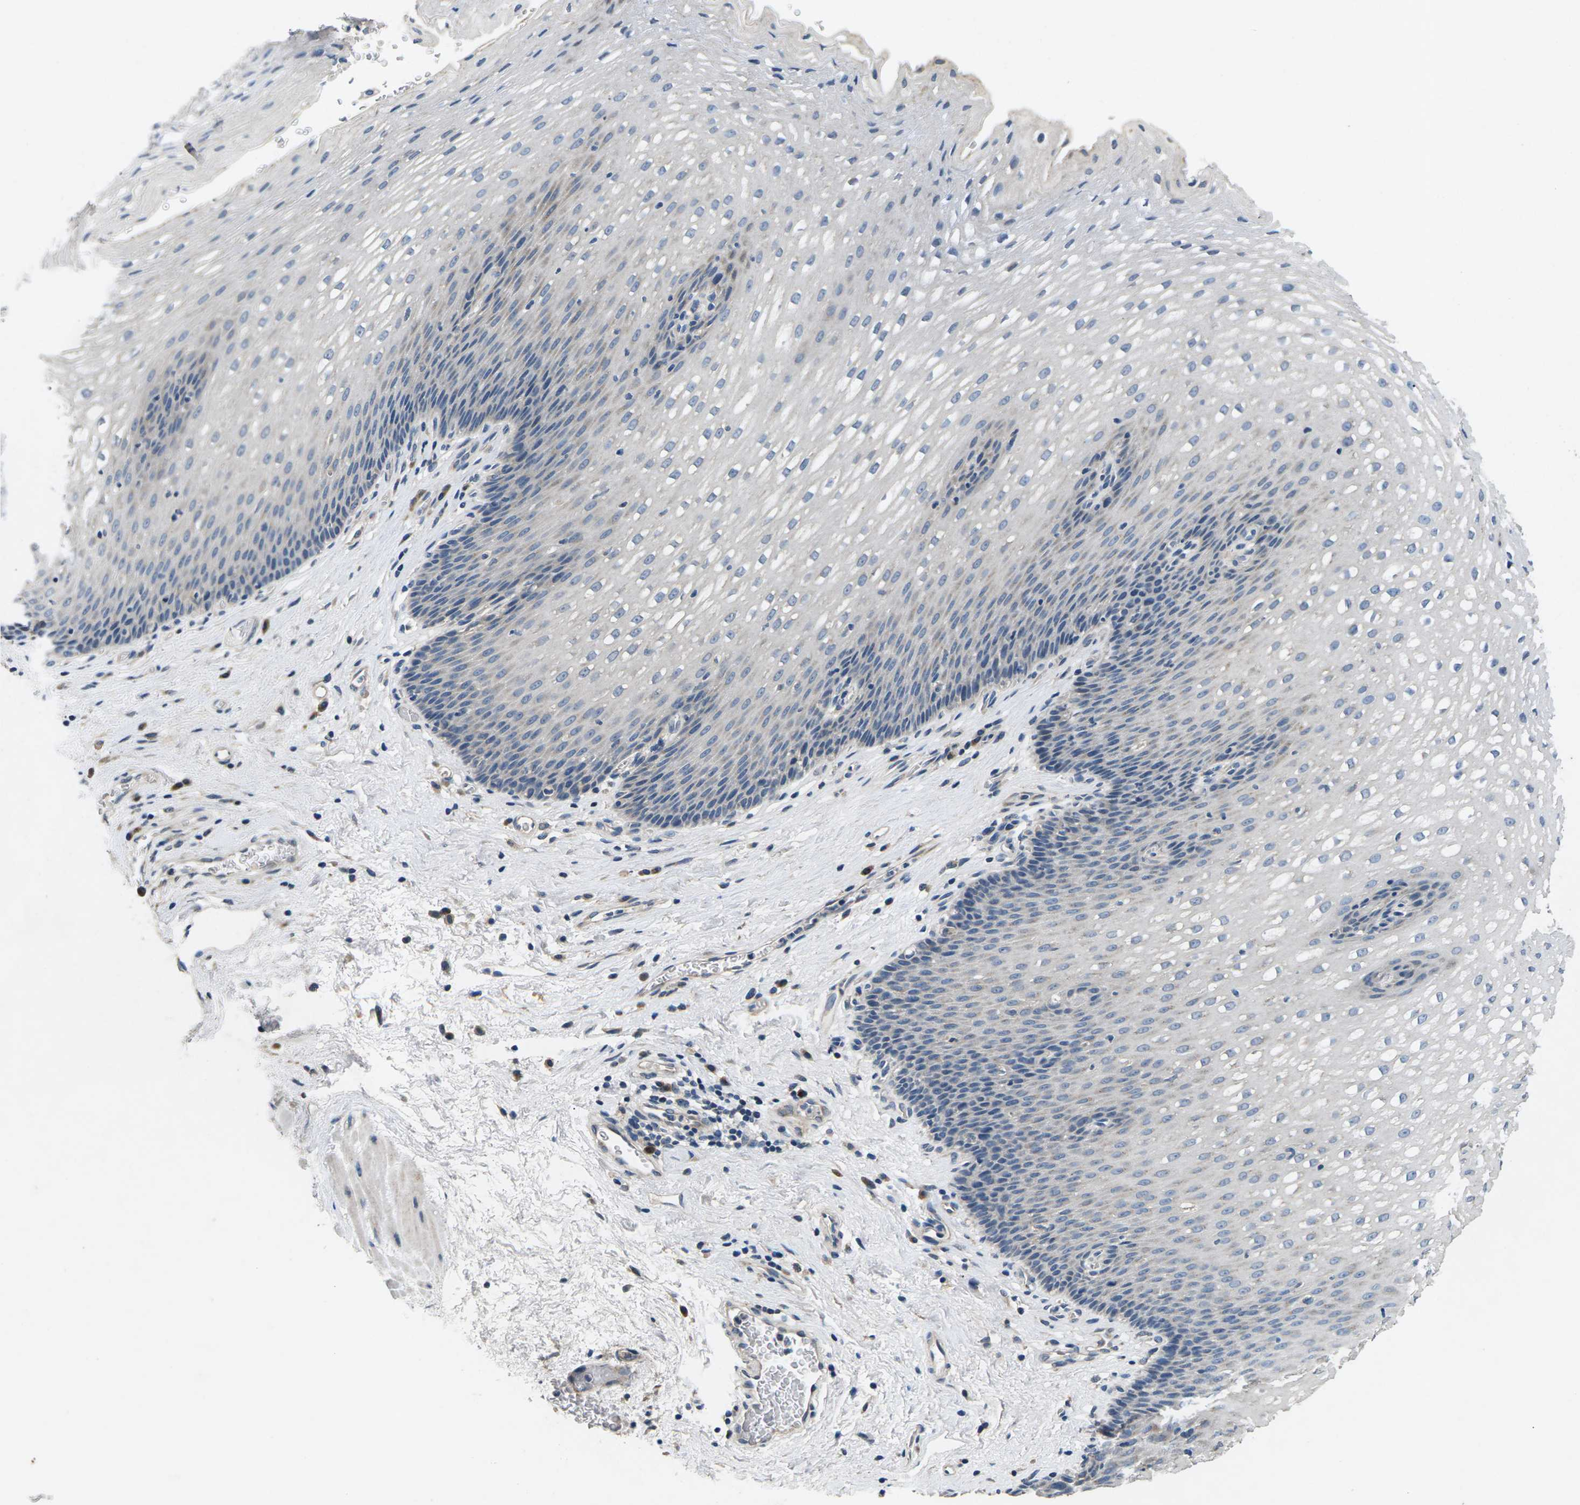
{"staining": {"intensity": "weak", "quantity": "<25%", "location": "cytoplasmic/membranous"}, "tissue": "esophagus", "cell_type": "Squamous epithelial cells", "image_type": "normal", "snomed": [{"axis": "morphology", "description": "Normal tissue, NOS"}, {"axis": "topography", "description": "Esophagus"}], "caption": "Squamous epithelial cells show no significant protein positivity in benign esophagus. Nuclei are stained in blue.", "gene": "ERGIC3", "patient": {"sex": "male", "age": 48}}